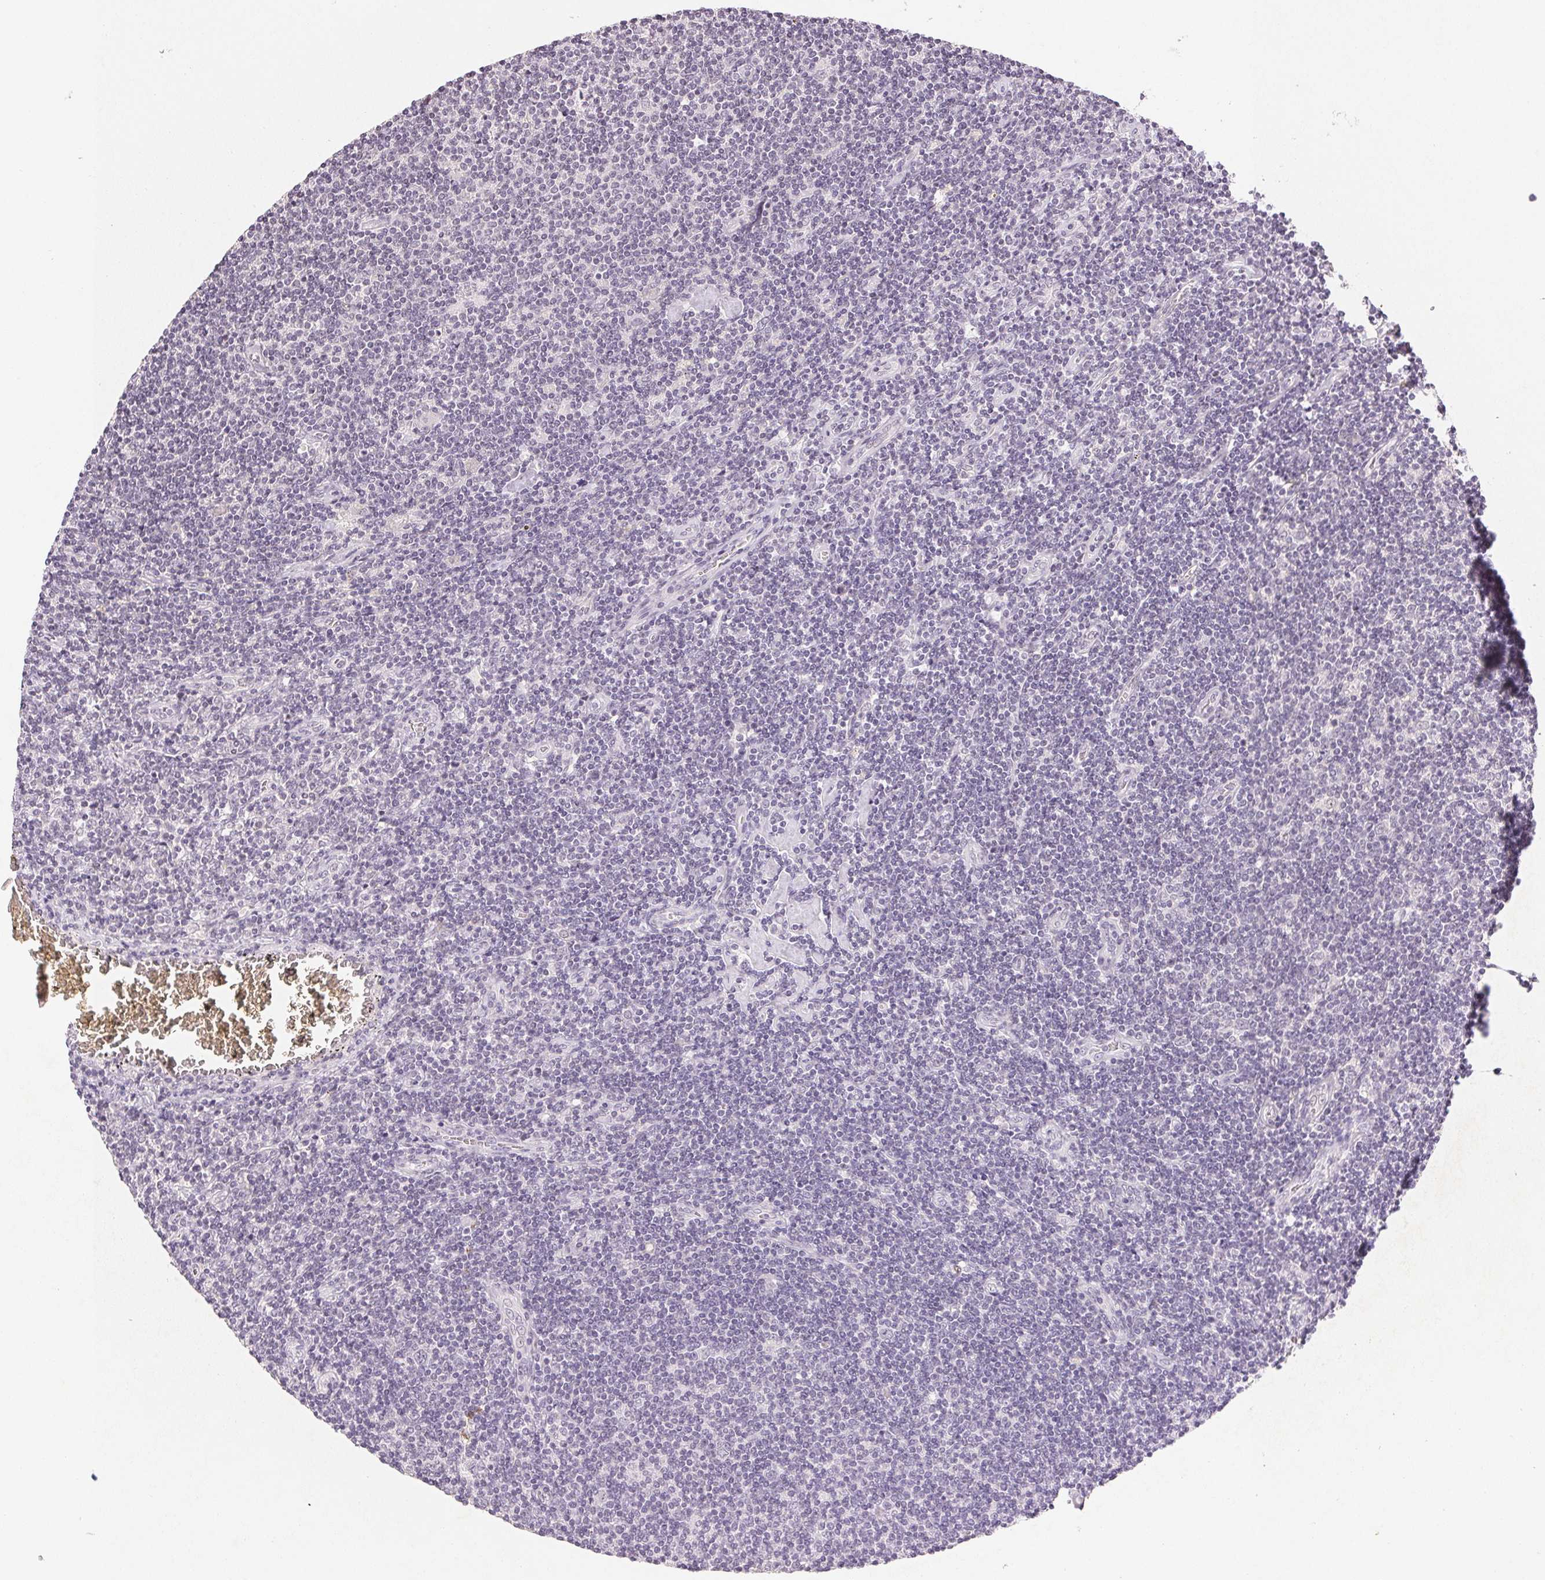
{"staining": {"intensity": "negative", "quantity": "none", "location": "none"}, "tissue": "lymphoma", "cell_type": "Tumor cells", "image_type": "cancer", "snomed": [{"axis": "morphology", "description": "Hodgkin's disease, NOS"}, {"axis": "topography", "description": "Lymph node"}], "caption": "Hodgkin's disease was stained to show a protein in brown. There is no significant positivity in tumor cells.", "gene": "SMTN", "patient": {"sex": "male", "age": 40}}